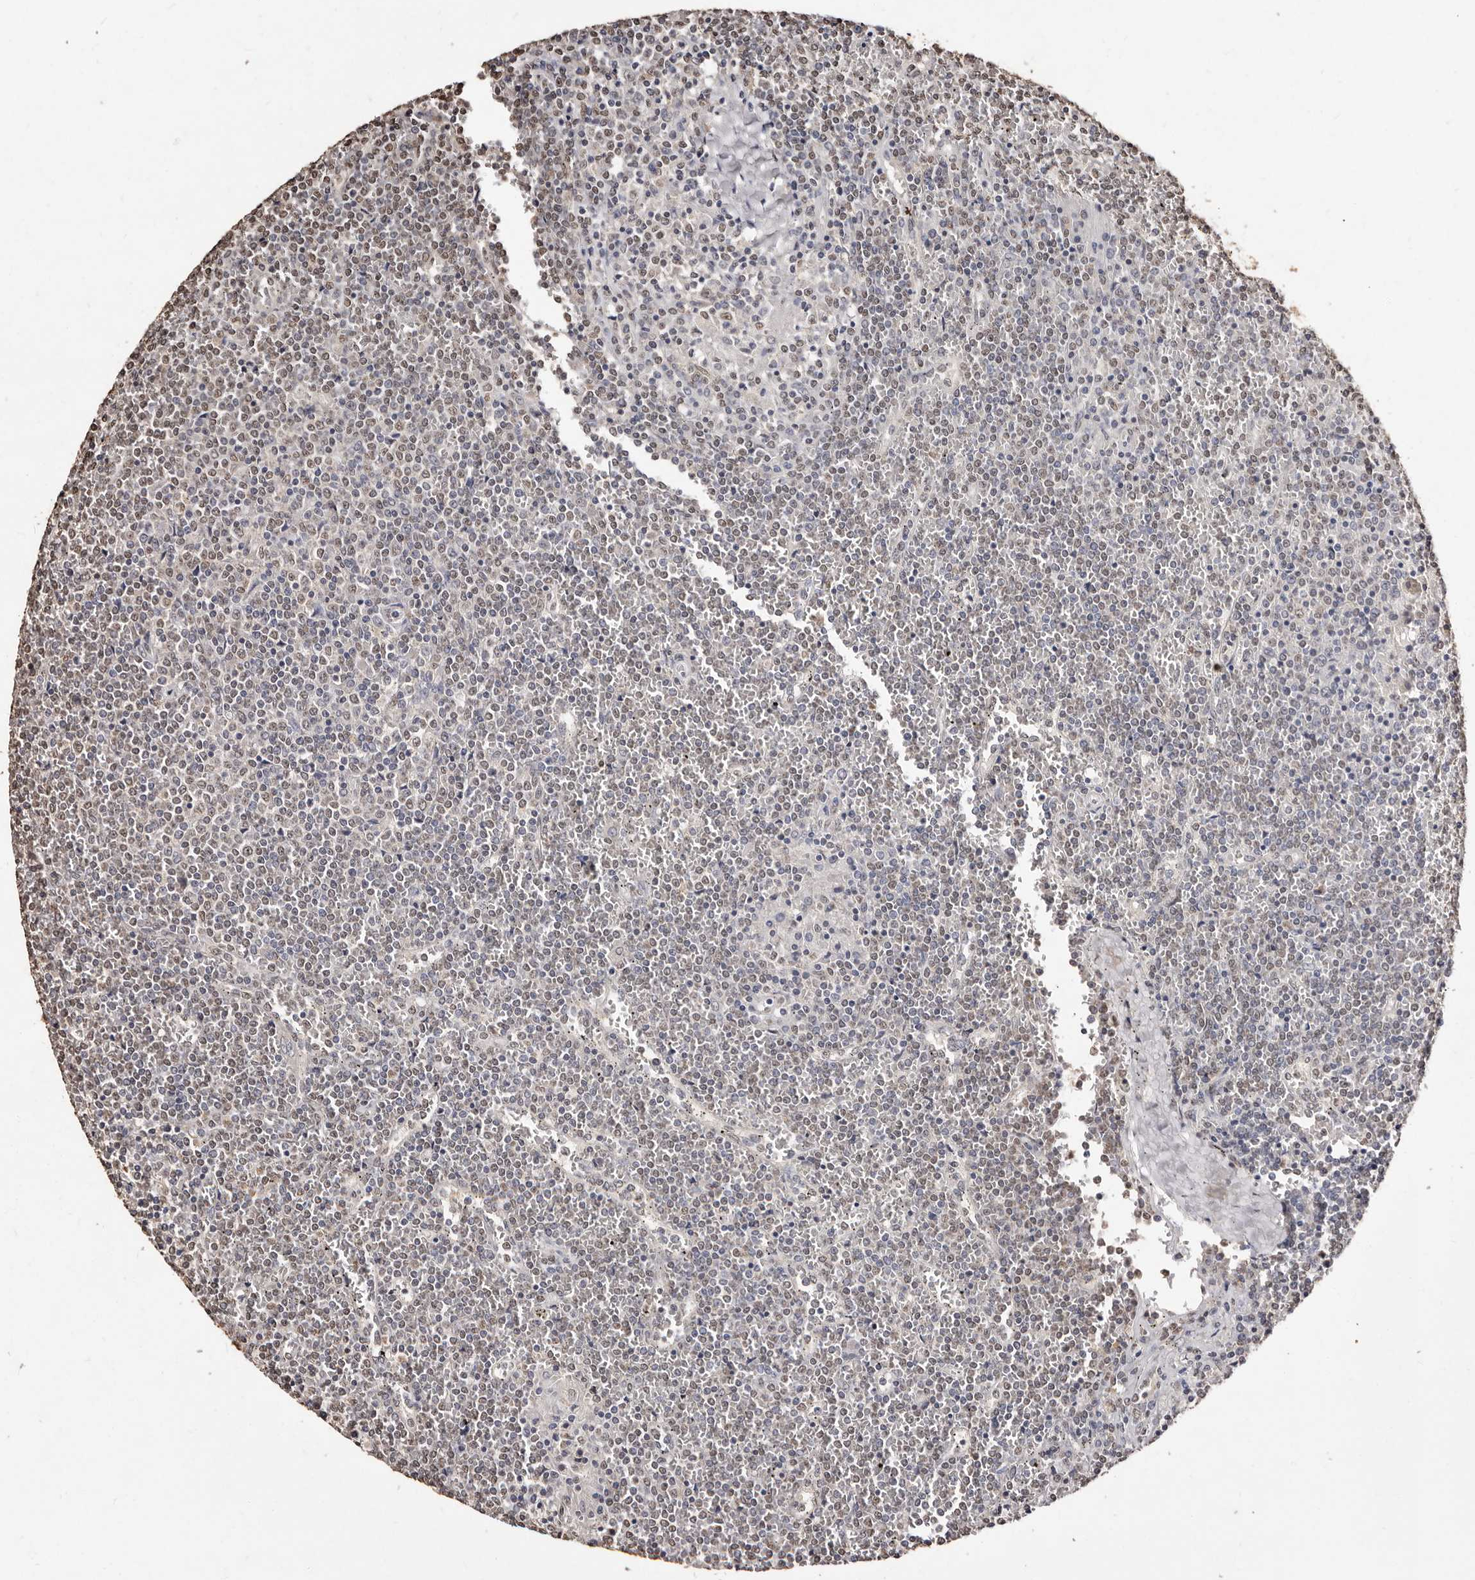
{"staining": {"intensity": "weak", "quantity": ">75%", "location": "nuclear"}, "tissue": "lymphoma", "cell_type": "Tumor cells", "image_type": "cancer", "snomed": [{"axis": "morphology", "description": "Malignant lymphoma, non-Hodgkin's type, Low grade"}, {"axis": "topography", "description": "Spleen"}], "caption": "Protein expression analysis of human lymphoma reveals weak nuclear positivity in approximately >75% of tumor cells.", "gene": "ERBB4", "patient": {"sex": "female", "age": 19}}